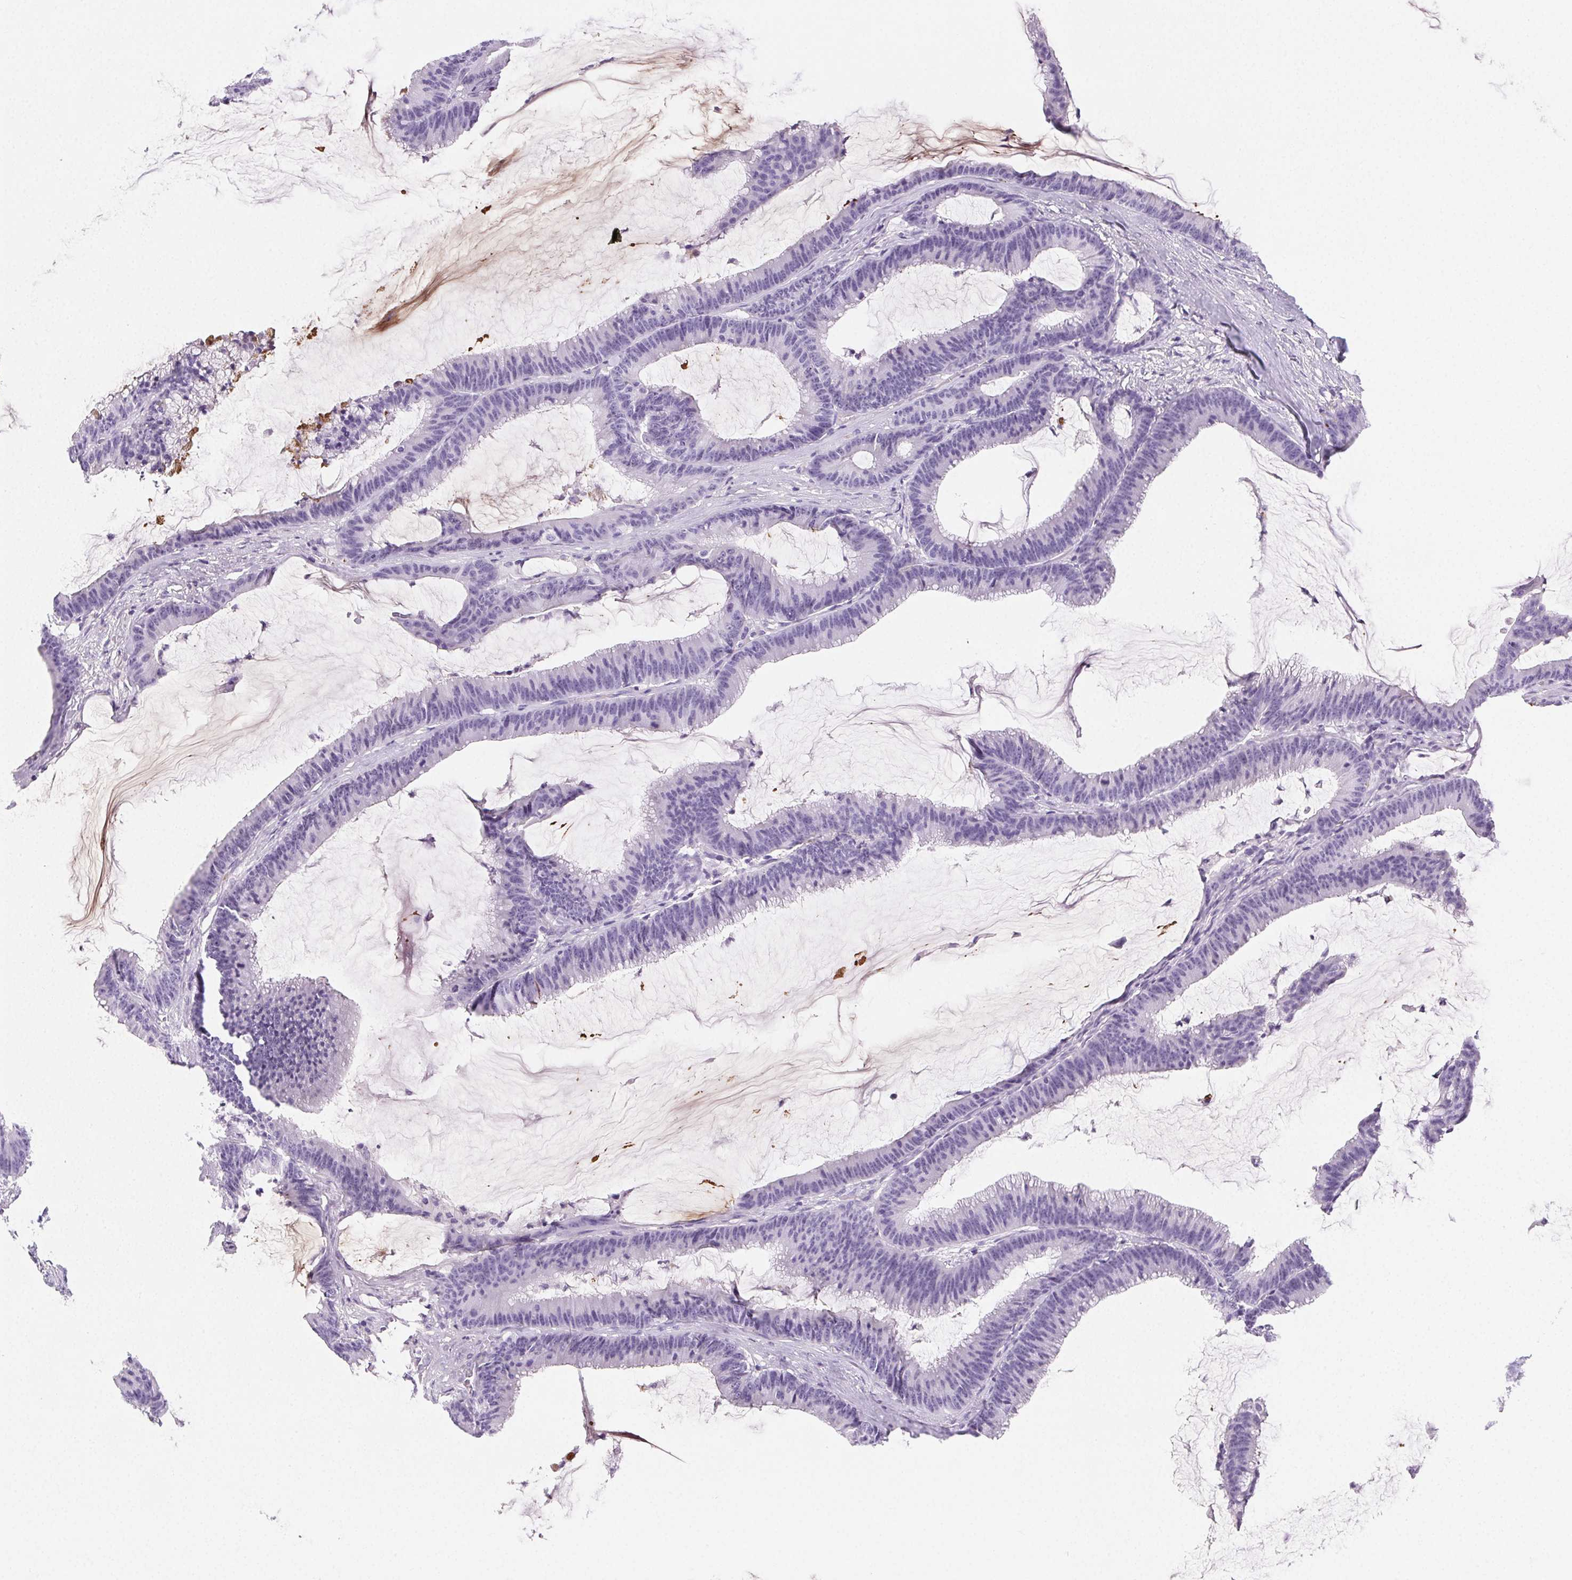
{"staining": {"intensity": "negative", "quantity": "none", "location": "none"}, "tissue": "colorectal cancer", "cell_type": "Tumor cells", "image_type": "cancer", "snomed": [{"axis": "morphology", "description": "Adenocarcinoma, NOS"}, {"axis": "topography", "description": "Colon"}], "caption": "This is a histopathology image of IHC staining of colorectal cancer, which shows no positivity in tumor cells. (DAB immunohistochemistry (IHC), high magnification).", "gene": "VTN", "patient": {"sex": "female", "age": 78}}